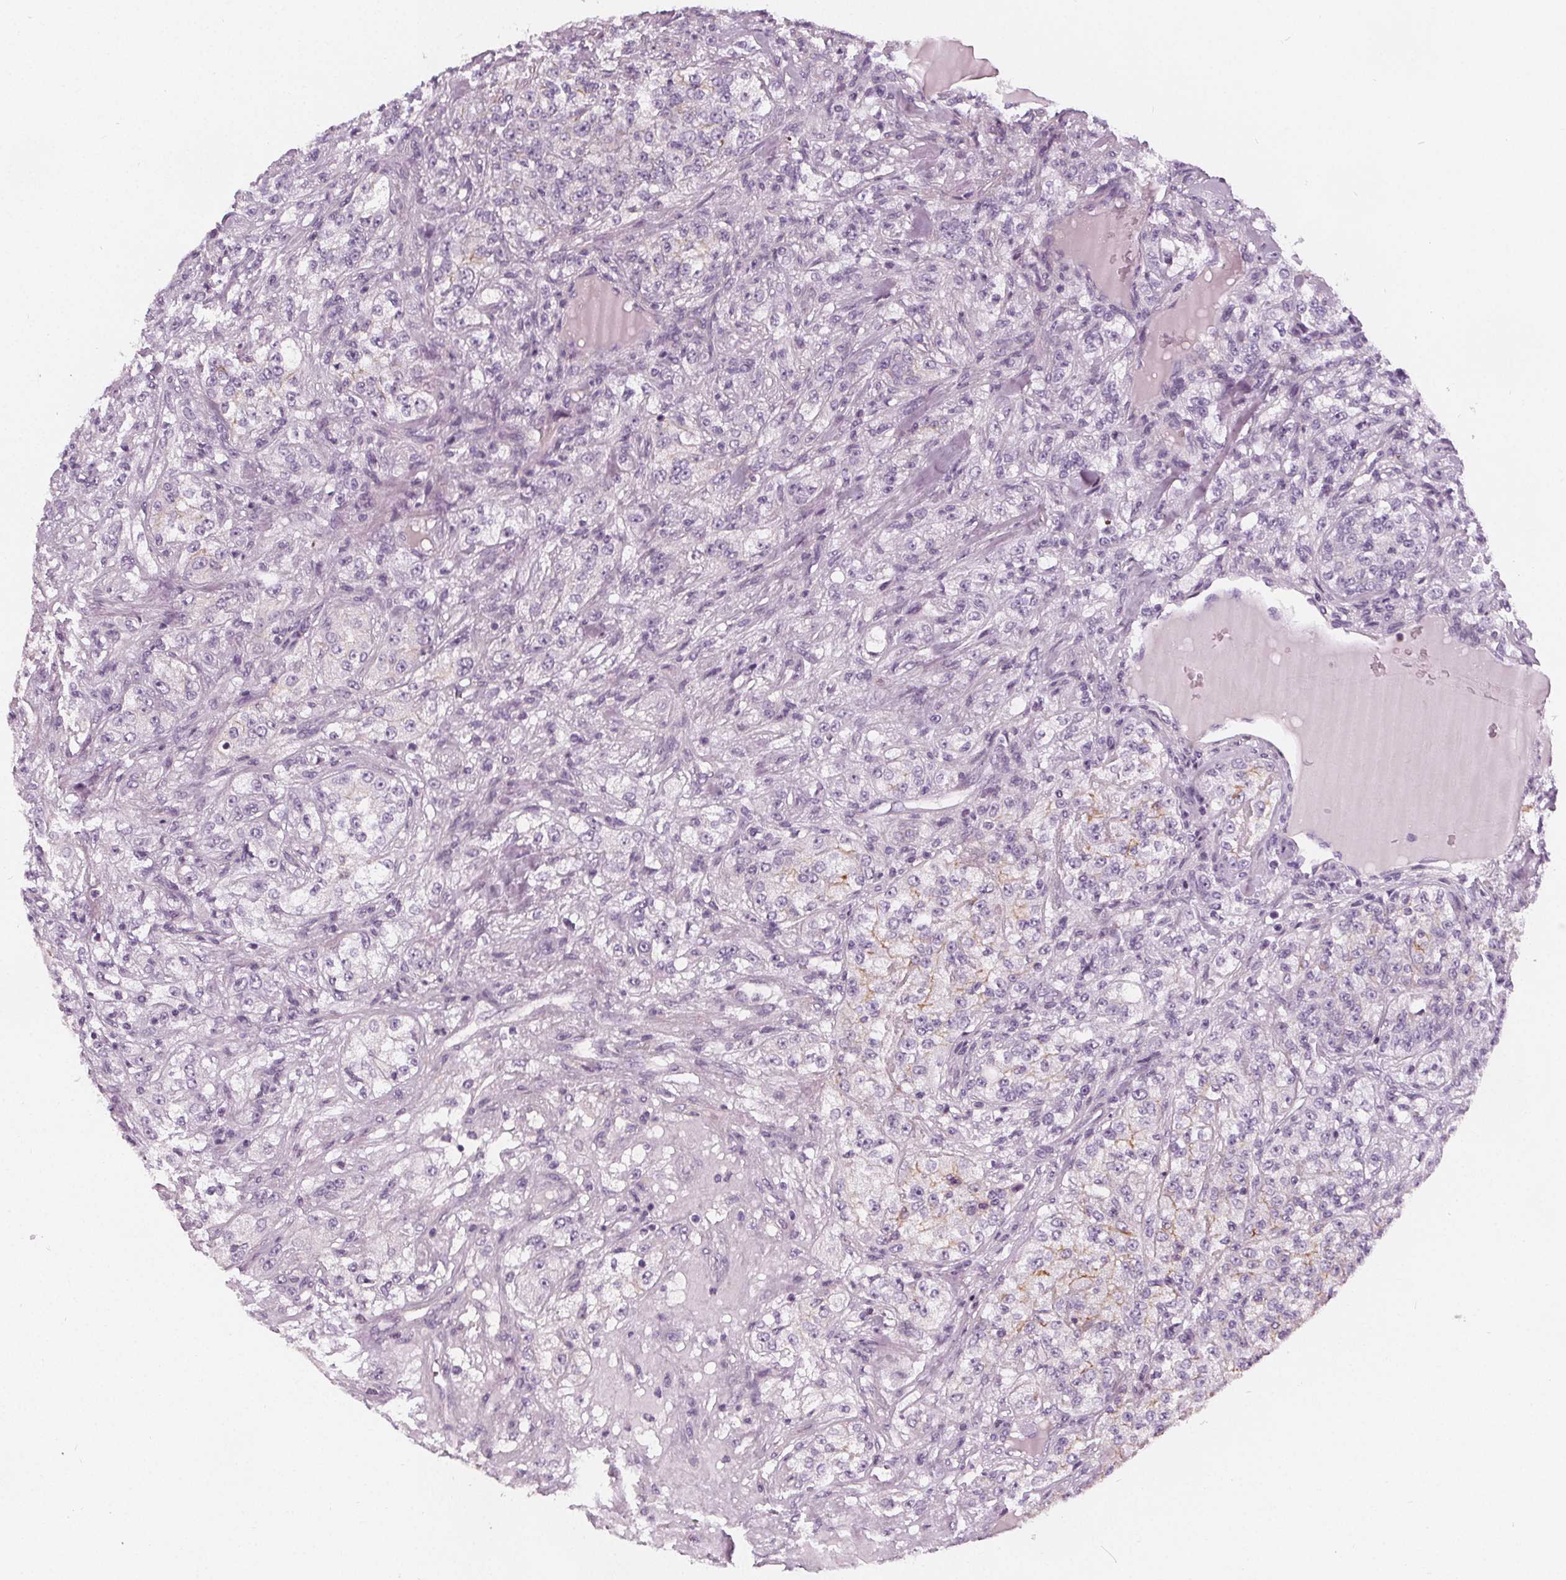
{"staining": {"intensity": "moderate", "quantity": "<25%", "location": "cytoplasmic/membranous"}, "tissue": "renal cancer", "cell_type": "Tumor cells", "image_type": "cancer", "snomed": [{"axis": "morphology", "description": "Adenocarcinoma, NOS"}, {"axis": "topography", "description": "Kidney"}], "caption": "Immunohistochemistry (IHC) of human renal cancer (adenocarcinoma) shows low levels of moderate cytoplasmic/membranous expression in about <25% of tumor cells.", "gene": "SLC5A12", "patient": {"sex": "female", "age": 63}}